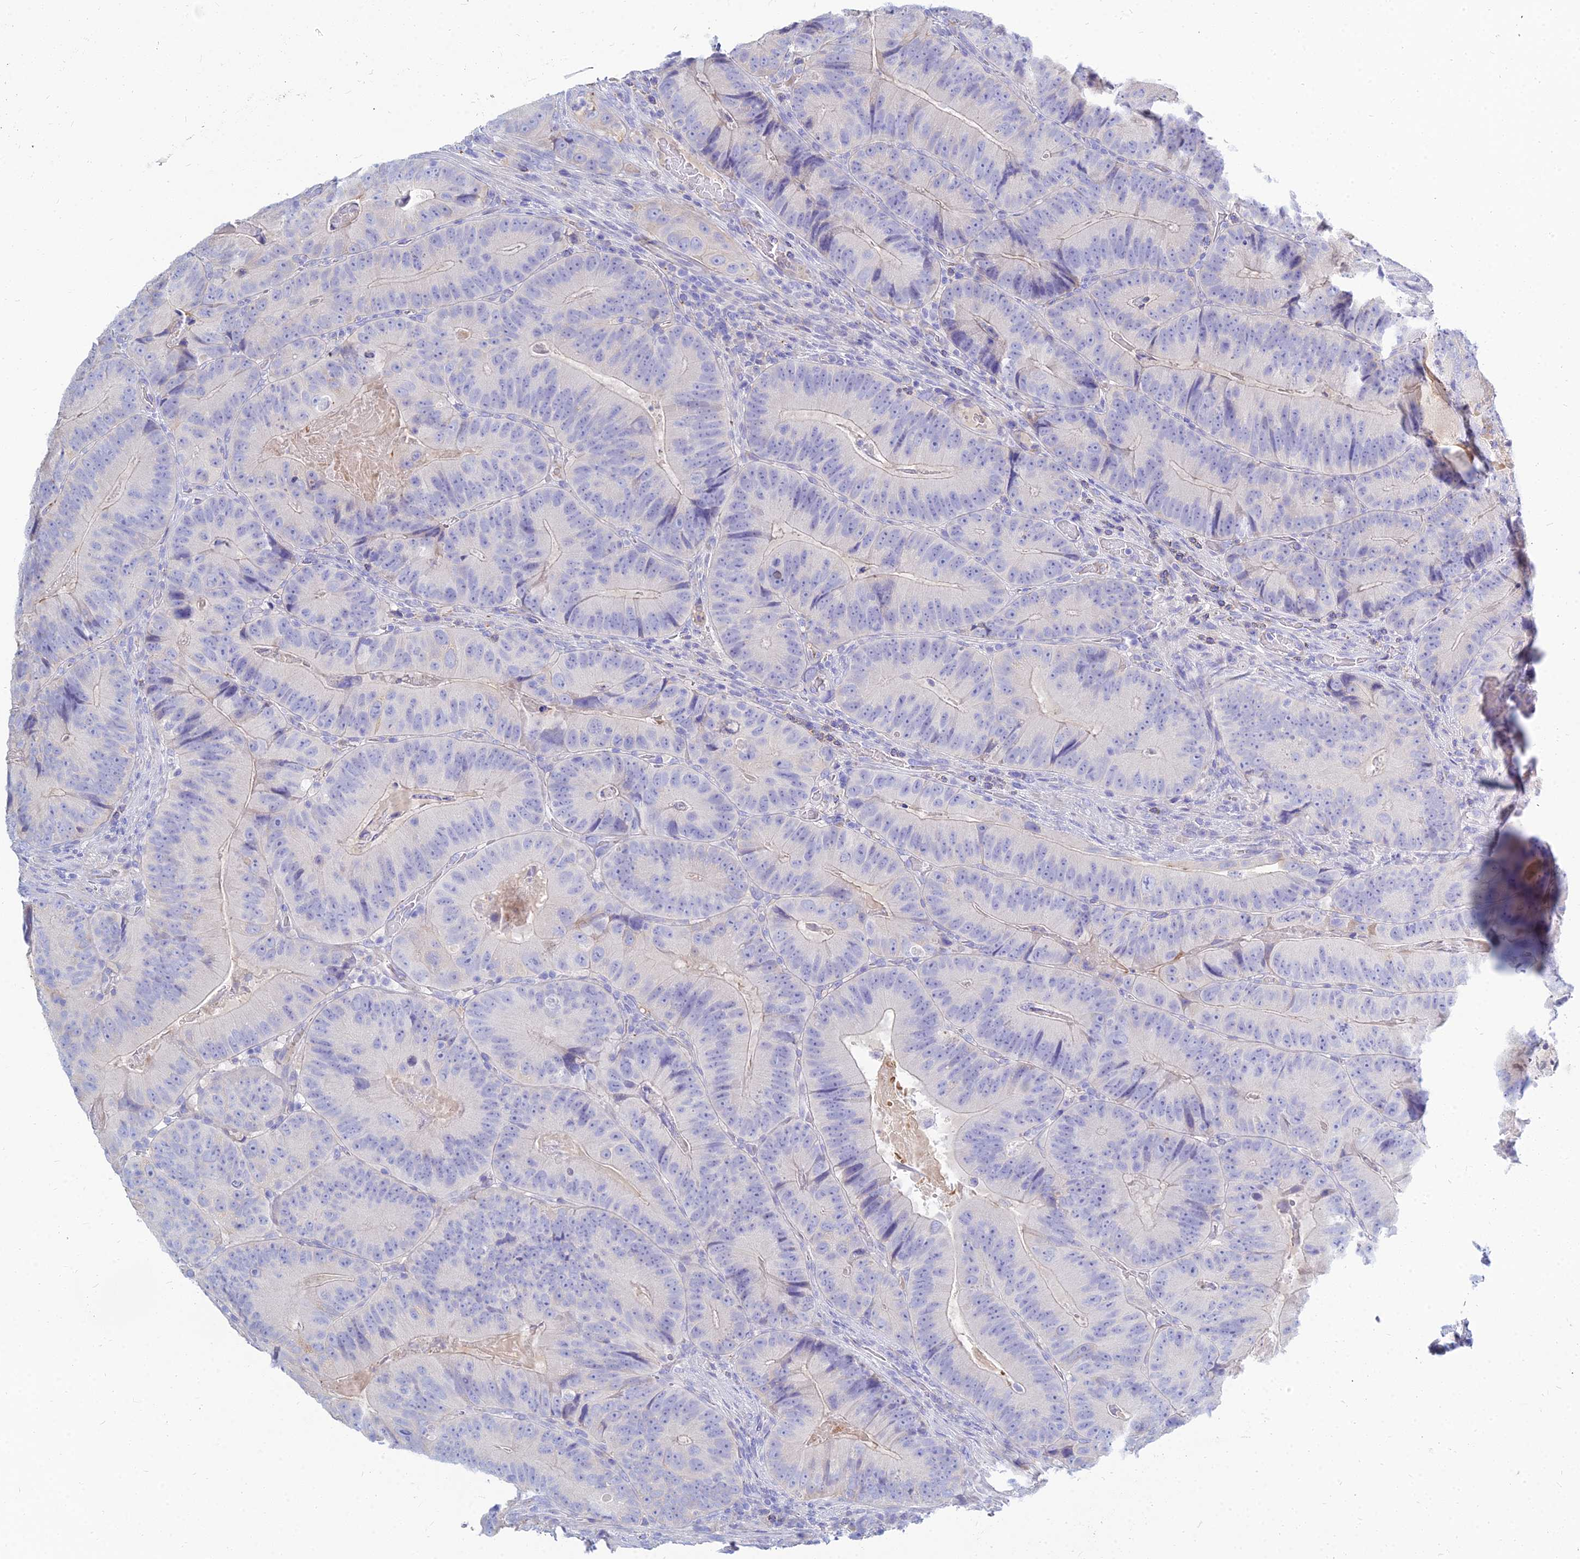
{"staining": {"intensity": "negative", "quantity": "none", "location": "none"}, "tissue": "colorectal cancer", "cell_type": "Tumor cells", "image_type": "cancer", "snomed": [{"axis": "morphology", "description": "Adenocarcinoma, NOS"}, {"axis": "topography", "description": "Colon"}], "caption": "There is no significant positivity in tumor cells of colorectal cancer (adenocarcinoma). (DAB (3,3'-diaminobenzidine) immunohistochemistry (IHC) visualized using brightfield microscopy, high magnification).", "gene": "ZNF552", "patient": {"sex": "female", "age": 86}}